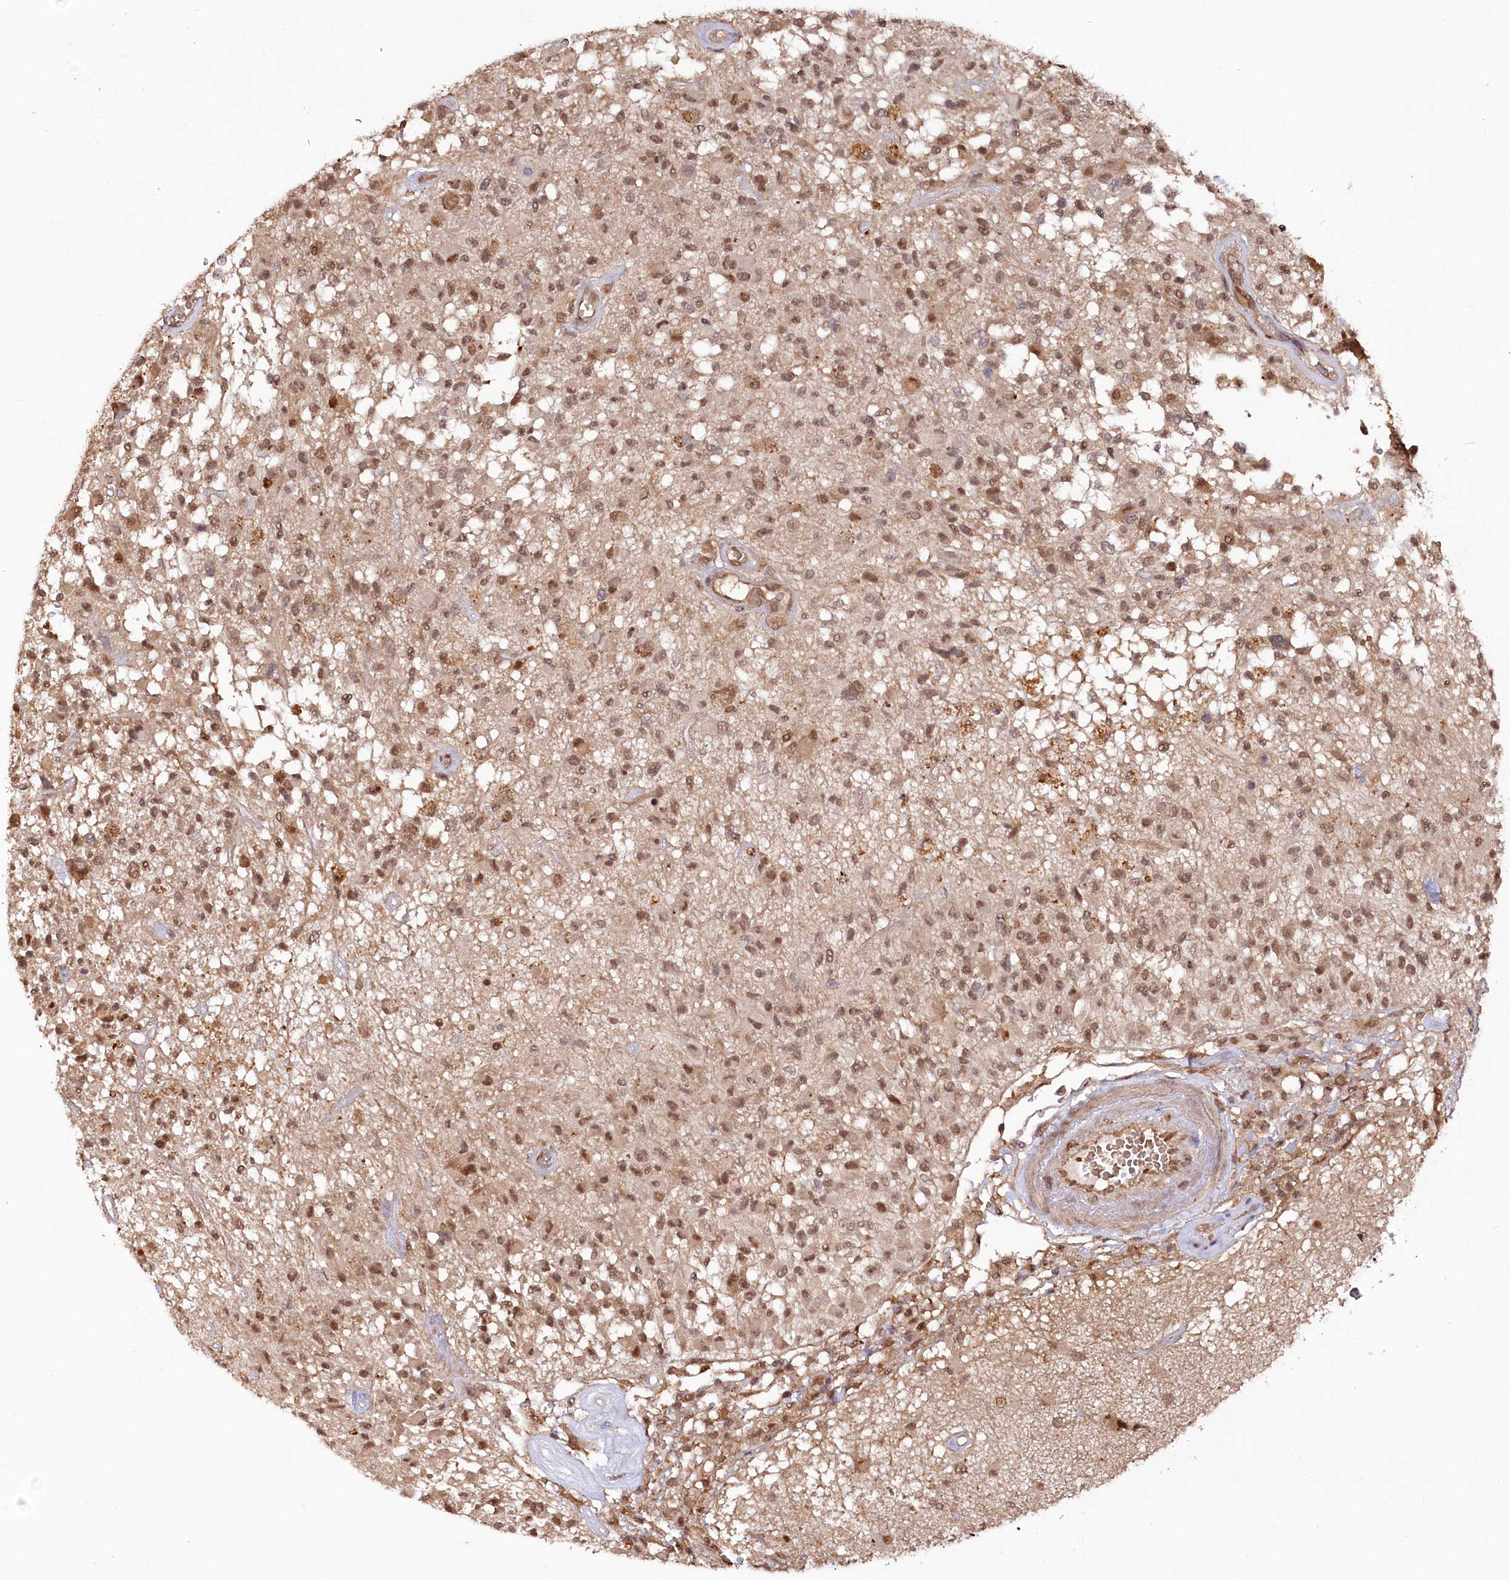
{"staining": {"intensity": "moderate", "quantity": ">75%", "location": "nuclear"}, "tissue": "glioma", "cell_type": "Tumor cells", "image_type": "cancer", "snomed": [{"axis": "morphology", "description": "Glioma, malignant, High grade"}, {"axis": "morphology", "description": "Glioblastoma, NOS"}, {"axis": "topography", "description": "Brain"}], "caption": "Protein staining displays moderate nuclear positivity in about >75% of tumor cells in glioma.", "gene": "PSMA1", "patient": {"sex": "male", "age": 60}}